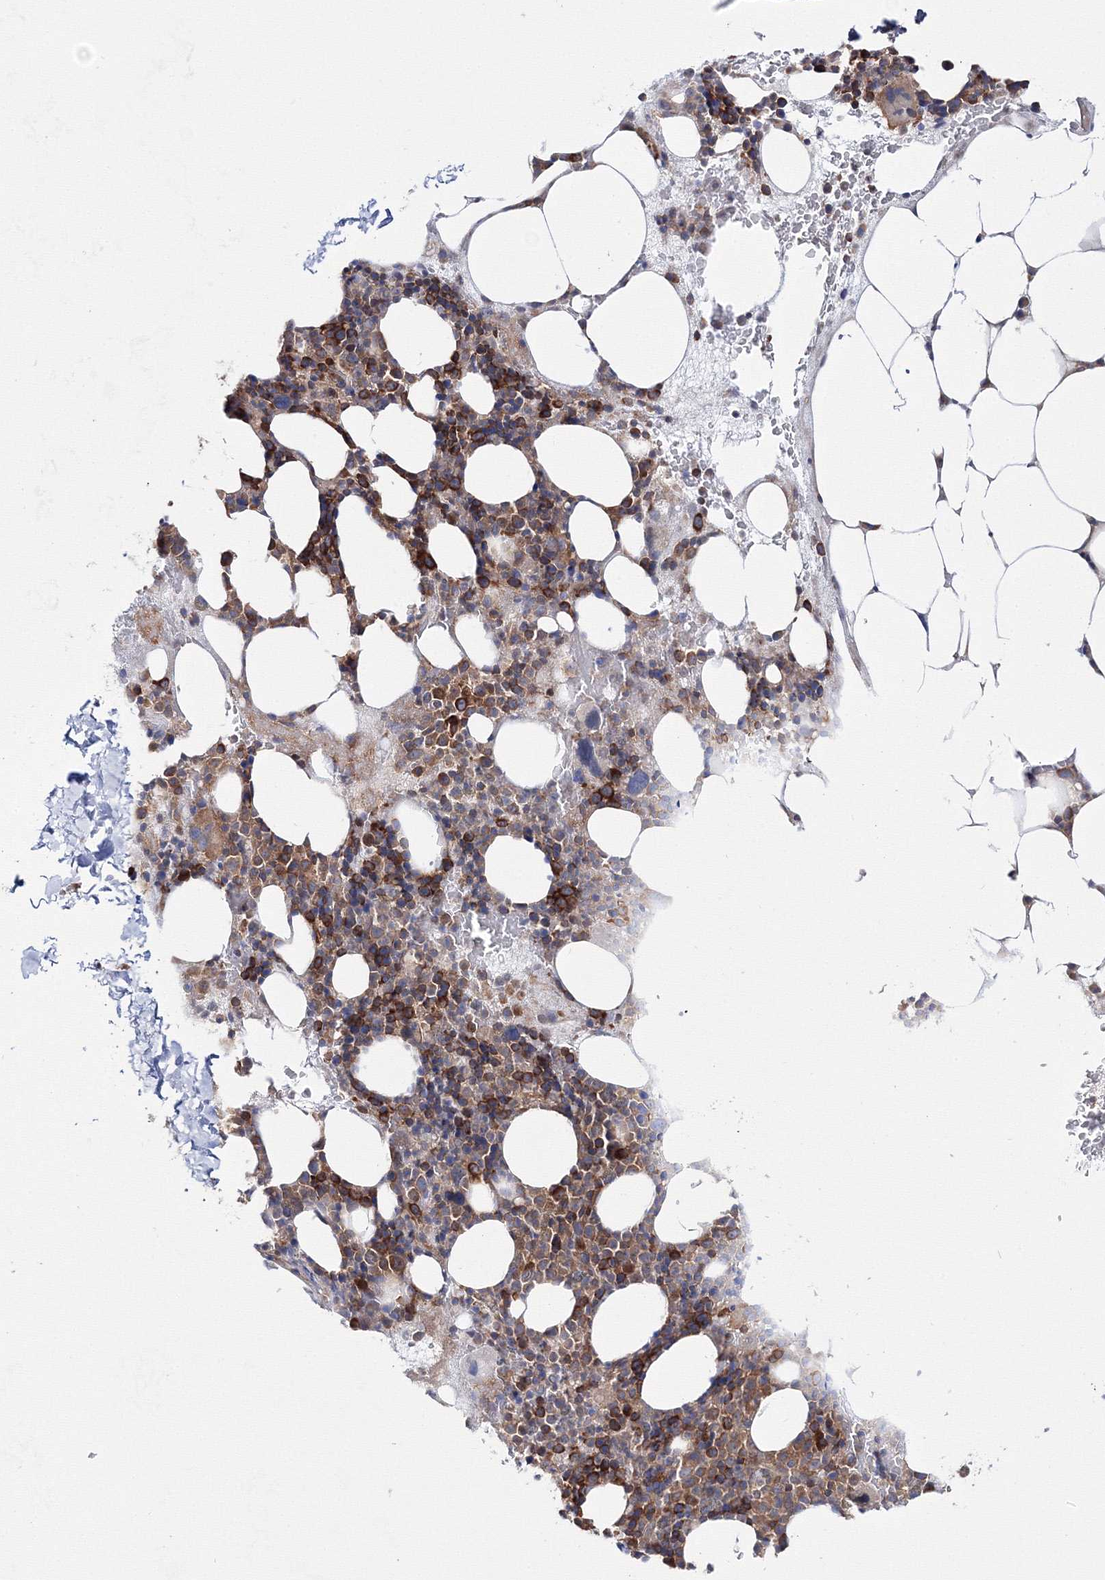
{"staining": {"intensity": "strong", "quantity": "25%-75%", "location": "cytoplasmic/membranous"}, "tissue": "bone marrow", "cell_type": "Hematopoietic cells", "image_type": "normal", "snomed": [{"axis": "morphology", "description": "Normal tissue, NOS"}, {"axis": "topography", "description": "Bone marrow"}], "caption": "Immunohistochemistry (IHC) image of unremarkable bone marrow: bone marrow stained using IHC demonstrates high levels of strong protein expression localized specifically in the cytoplasmic/membranous of hematopoietic cells, appearing as a cytoplasmic/membranous brown color.", "gene": "HARS1", "patient": {"sex": "male", "age": 89}}